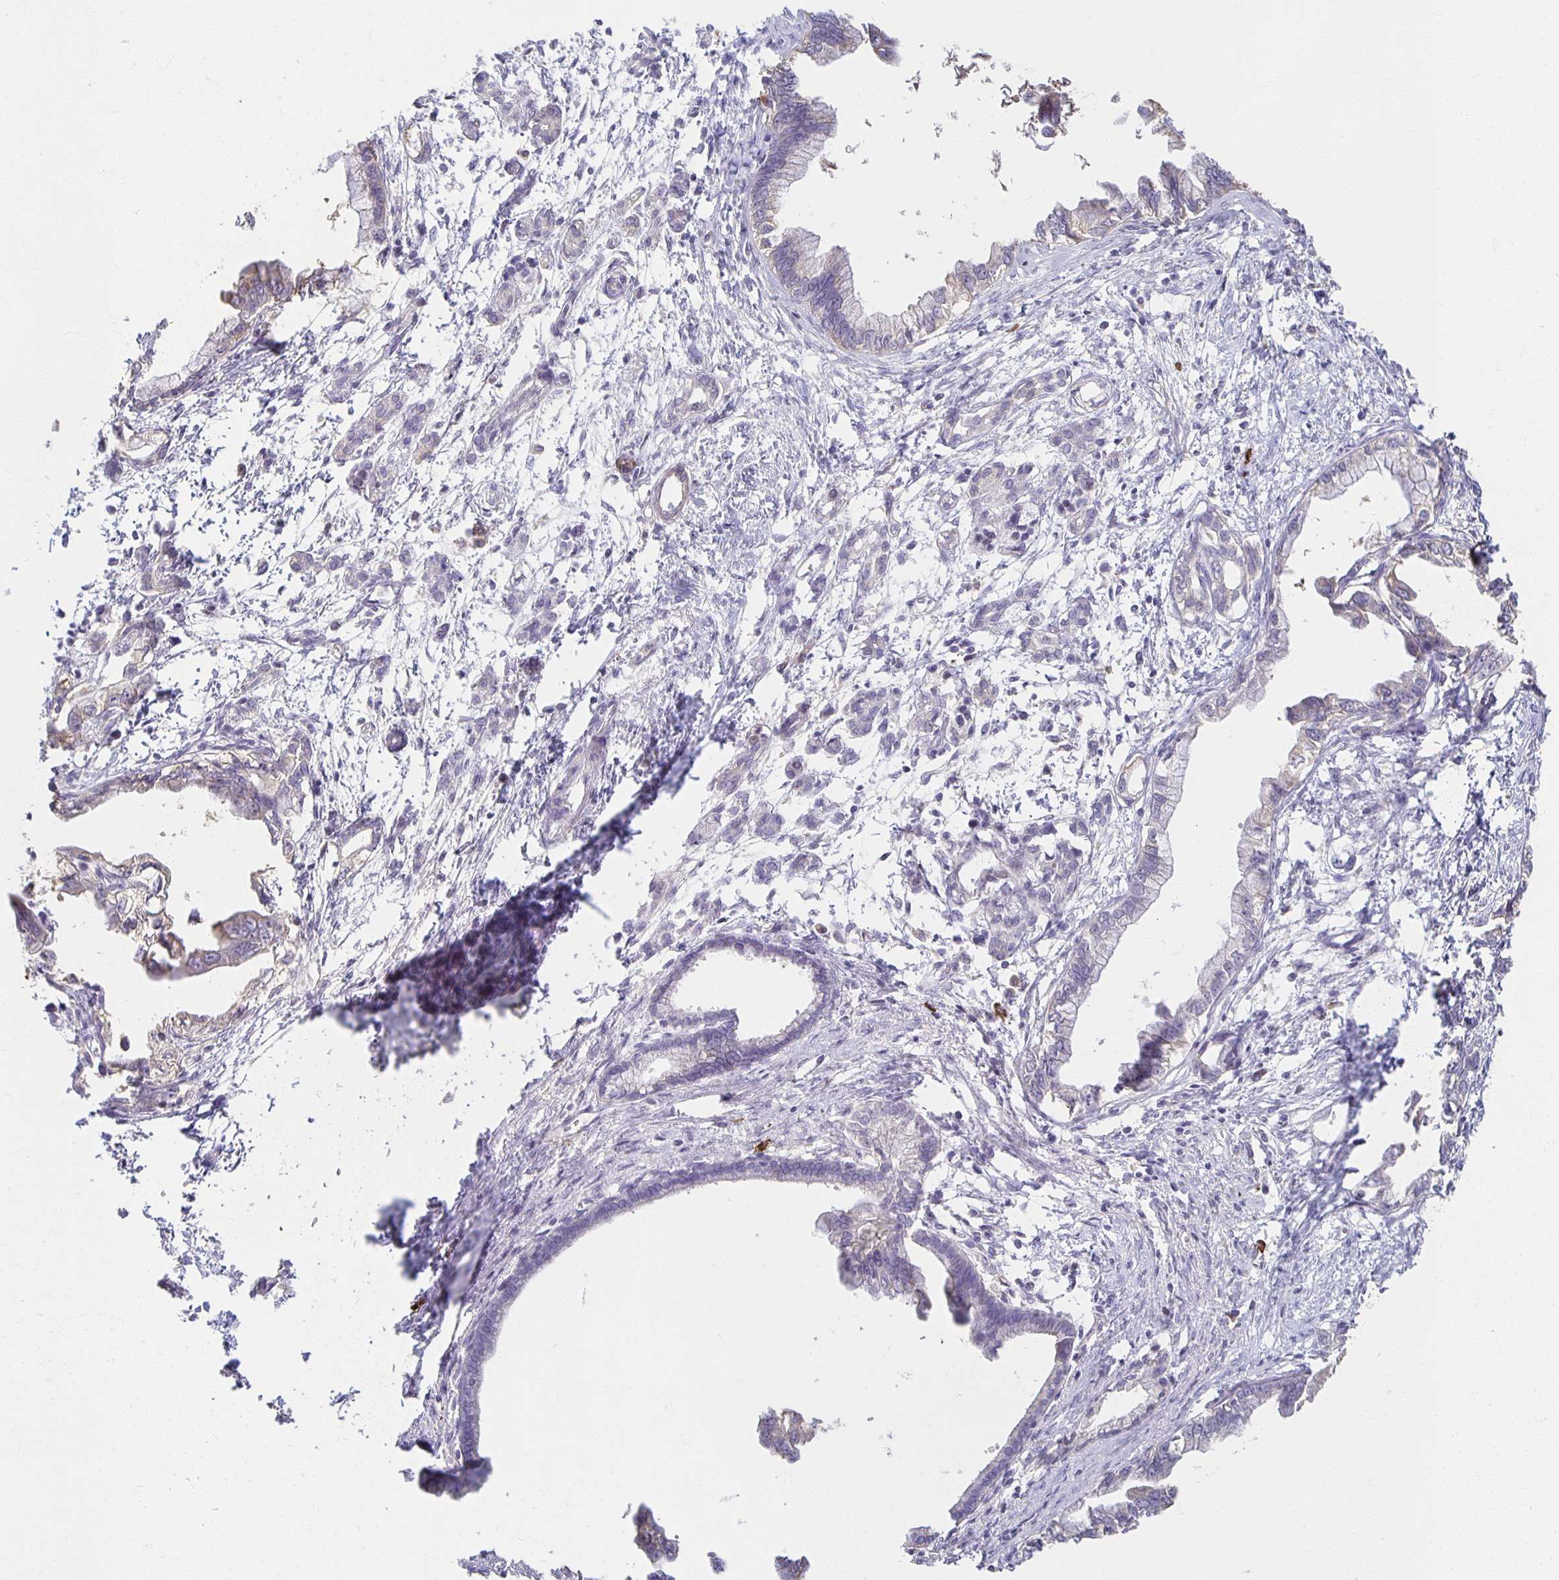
{"staining": {"intensity": "negative", "quantity": "none", "location": "none"}, "tissue": "pancreatic cancer", "cell_type": "Tumor cells", "image_type": "cancer", "snomed": [{"axis": "morphology", "description": "Adenocarcinoma, NOS"}, {"axis": "topography", "description": "Pancreas"}], "caption": "Image shows no significant protein staining in tumor cells of pancreatic cancer (adenocarcinoma). The staining is performed using DAB (3,3'-diaminobenzidine) brown chromogen with nuclei counter-stained in using hematoxylin.", "gene": "ZNF692", "patient": {"sex": "male", "age": 61}}